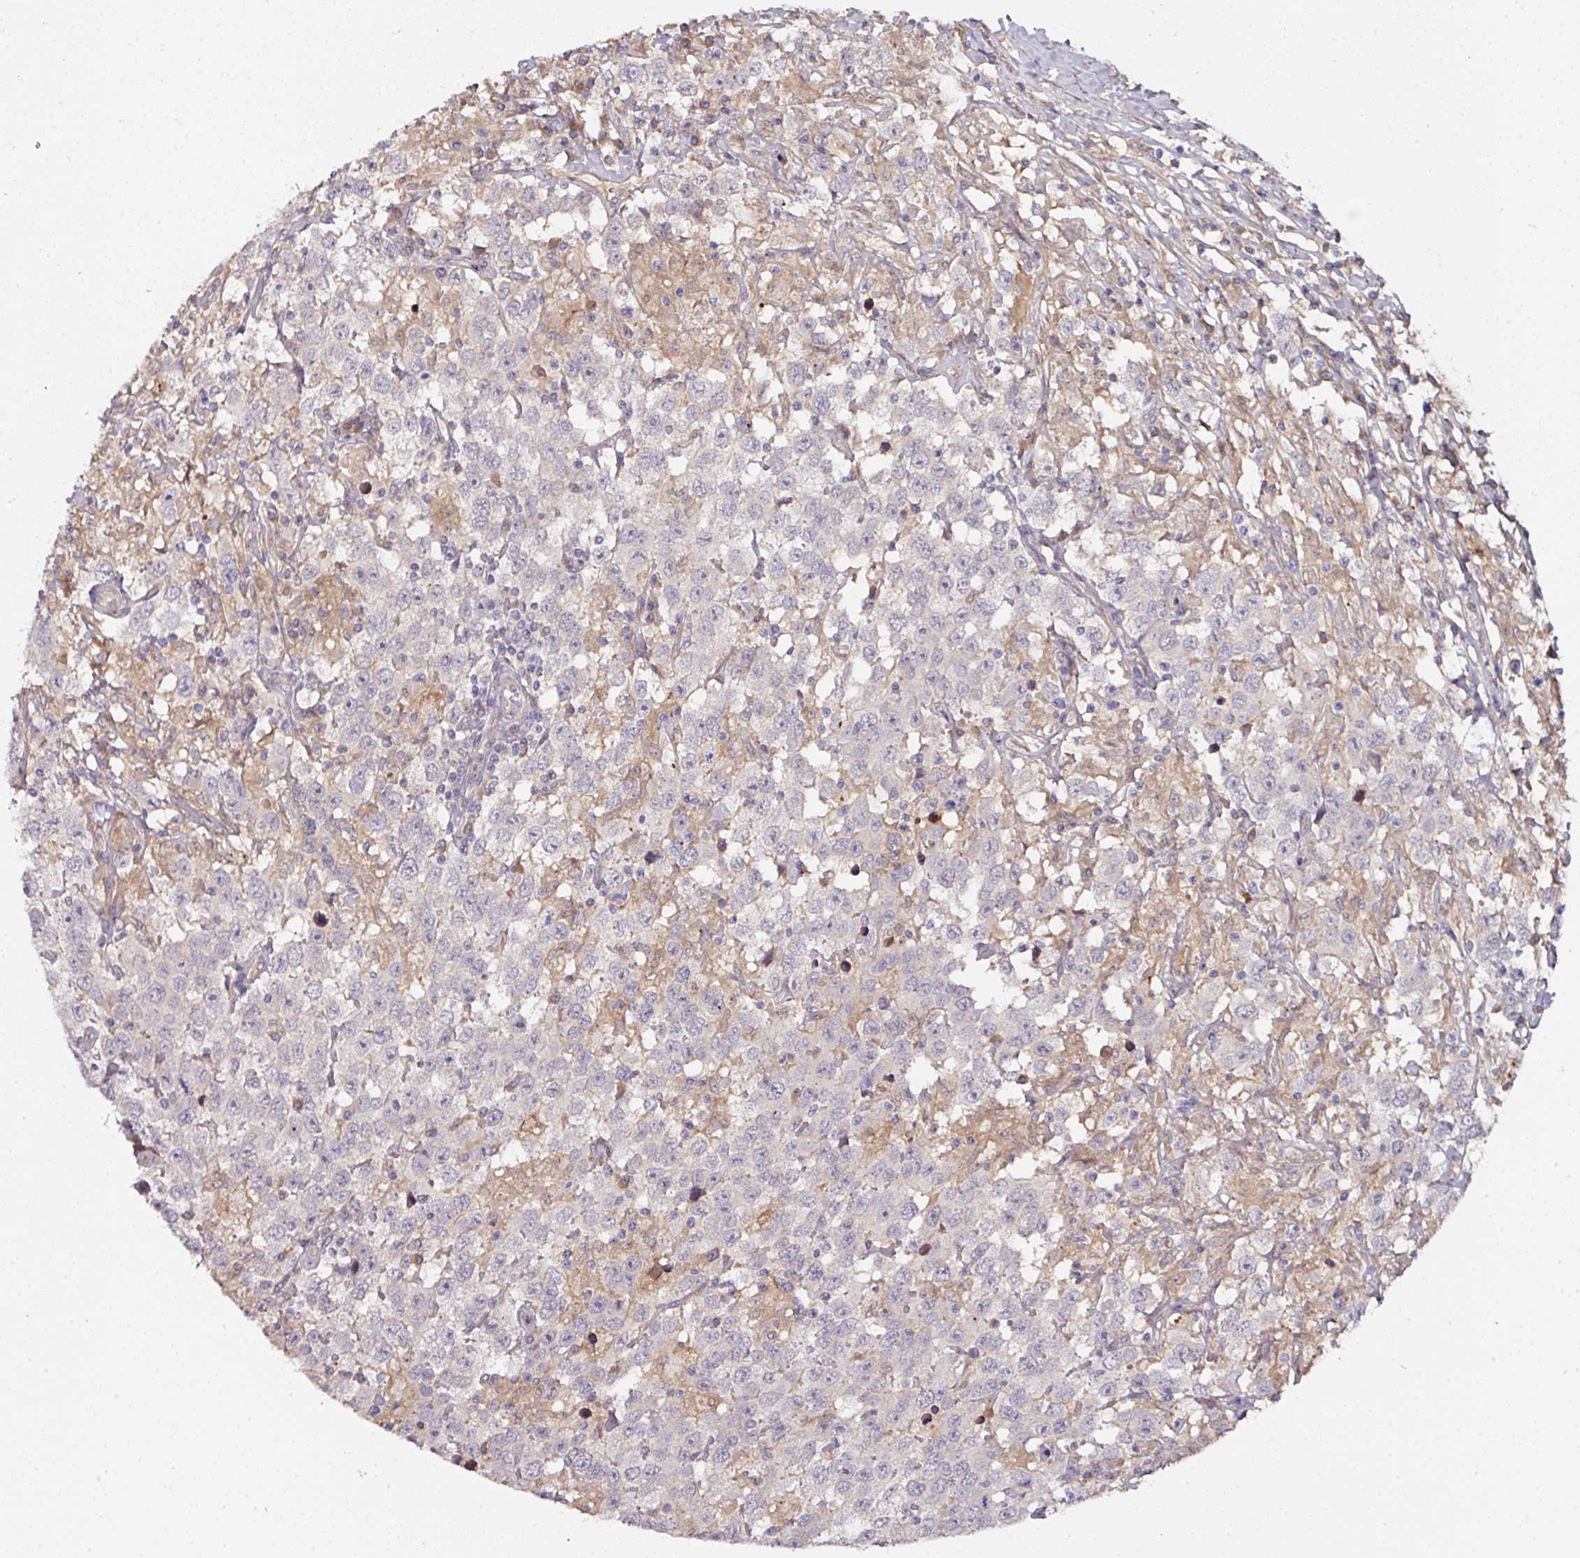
{"staining": {"intensity": "negative", "quantity": "none", "location": "none"}, "tissue": "testis cancer", "cell_type": "Tumor cells", "image_type": "cancer", "snomed": [{"axis": "morphology", "description": "Seminoma, NOS"}, {"axis": "topography", "description": "Testis"}], "caption": "Testis seminoma was stained to show a protein in brown. There is no significant expression in tumor cells. (DAB IHC, high magnification).", "gene": "CTDSP2", "patient": {"sex": "male", "age": 41}}